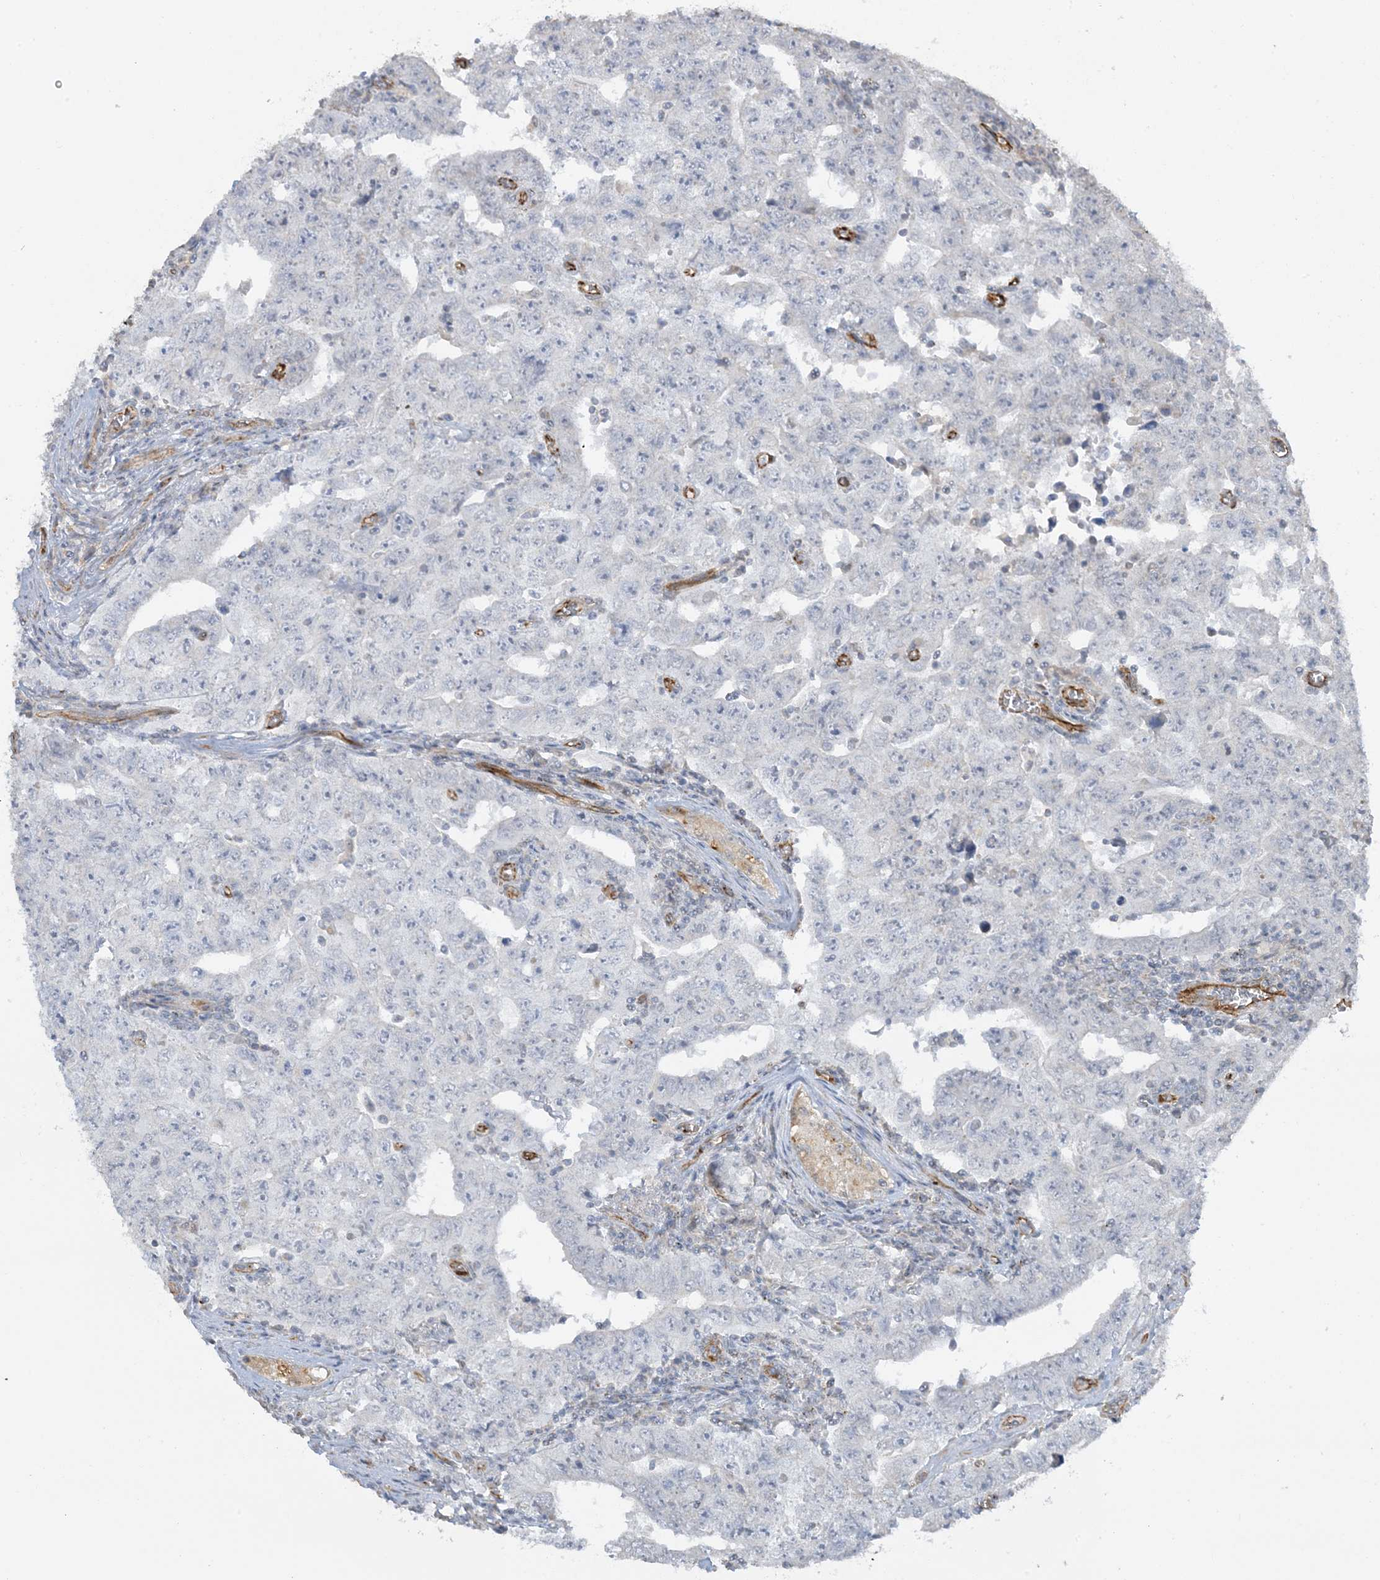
{"staining": {"intensity": "negative", "quantity": "none", "location": "none"}, "tissue": "testis cancer", "cell_type": "Tumor cells", "image_type": "cancer", "snomed": [{"axis": "morphology", "description": "Carcinoma, Embryonal, NOS"}, {"axis": "topography", "description": "Testis"}], "caption": "Tumor cells show no significant staining in testis cancer.", "gene": "AGA", "patient": {"sex": "male", "age": 26}}